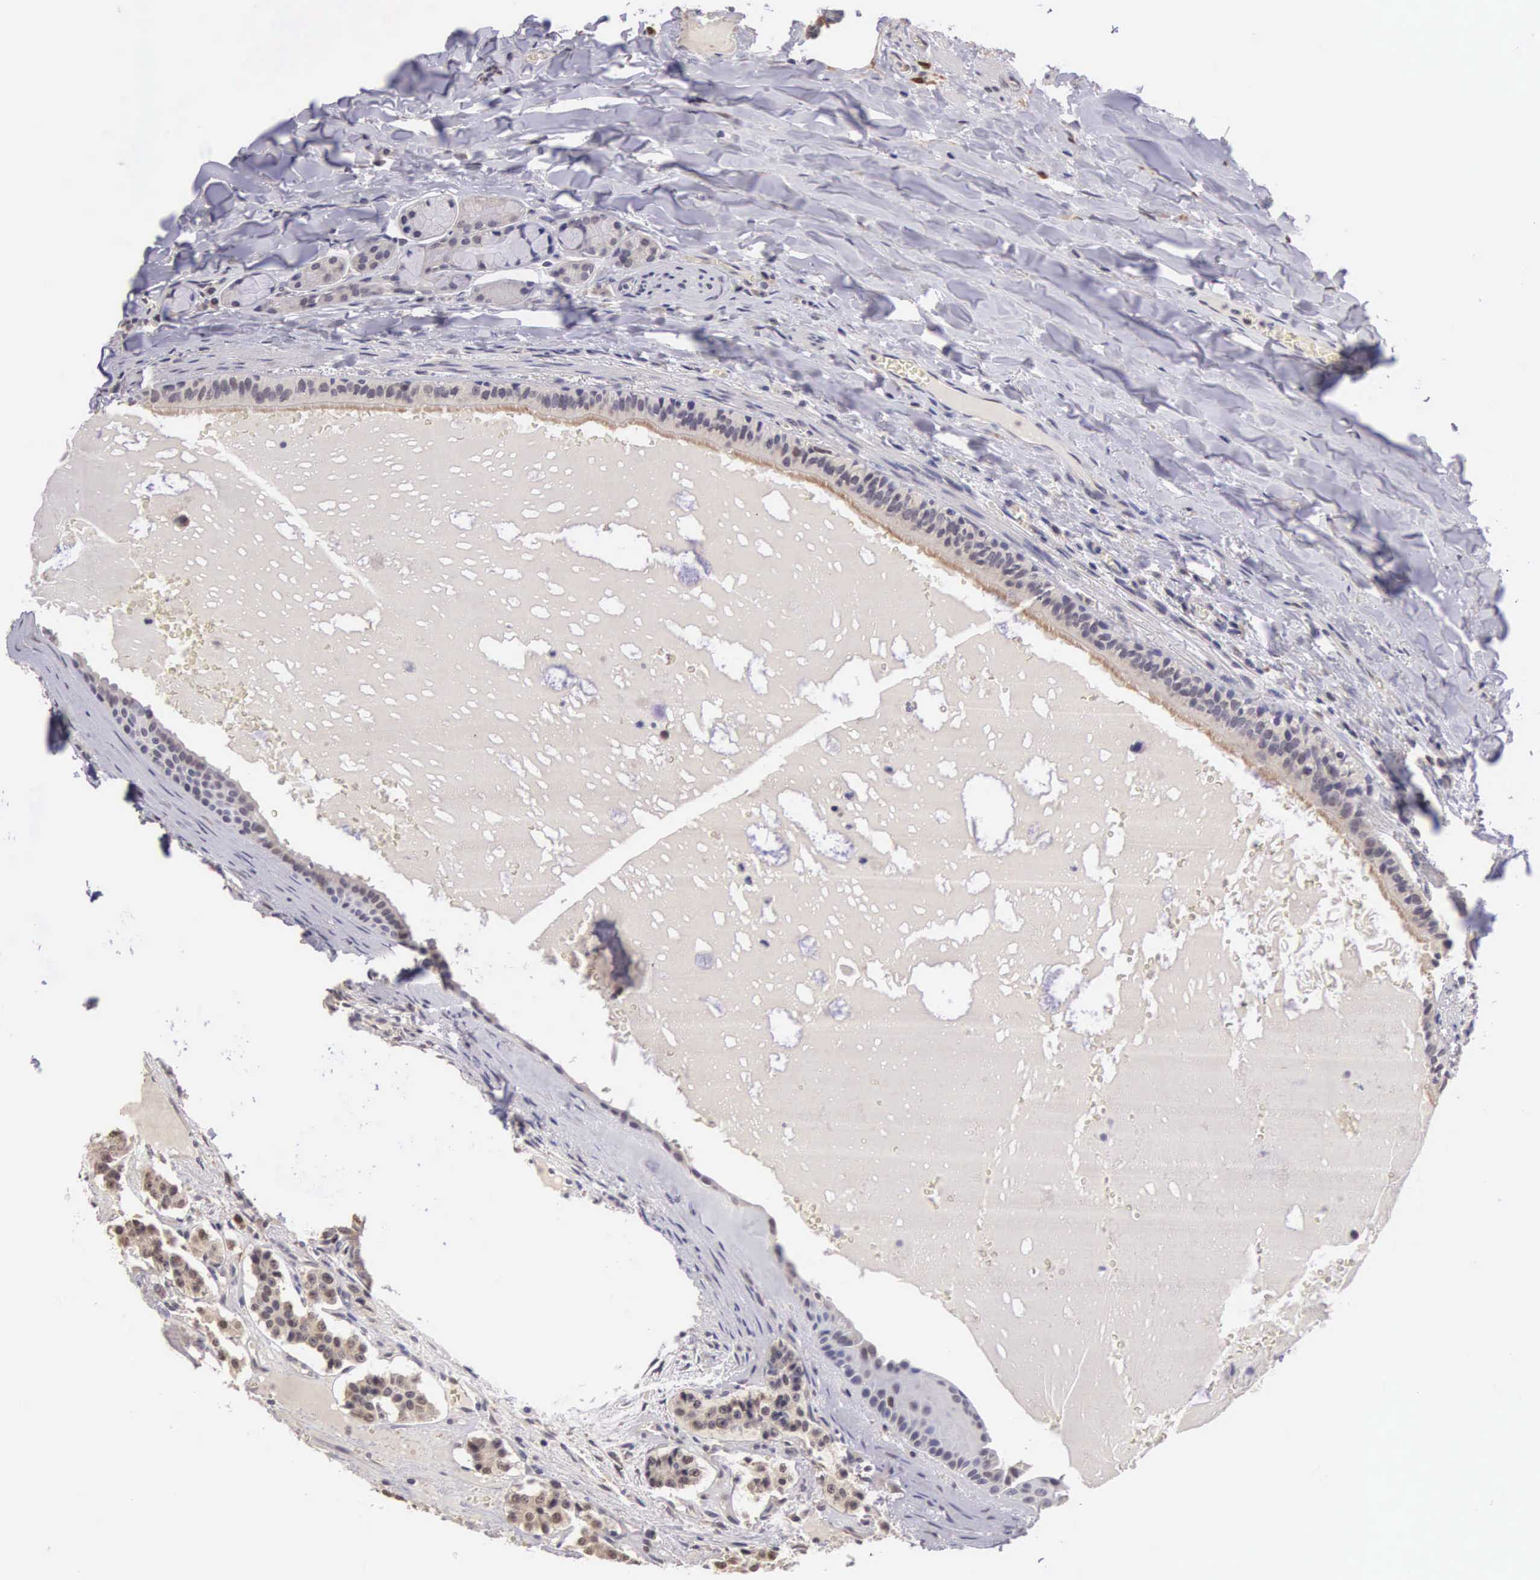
{"staining": {"intensity": "moderate", "quantity": ">75%", "location": "cytoplasmic/membranous,nuclear"}, "tissue": "carcinoid", "cell_type": "Tumor cells", "image_type": "cancer", "snomed": [{"axis": "morphology", "description": "Carcinoid, malignant, NOS"}, {"axis": "topography", "description": "Bronchus"}], "caption": "DAB (3,3'-diaminobenzidine) immunohistochemical staining of carcinoid displays moderate cytoplasmic/membranous and nuclear protein expression in approximately >75% of tumor cells.", "gene": "CDC45", "patient": {"sex": "male", "age": 55}}